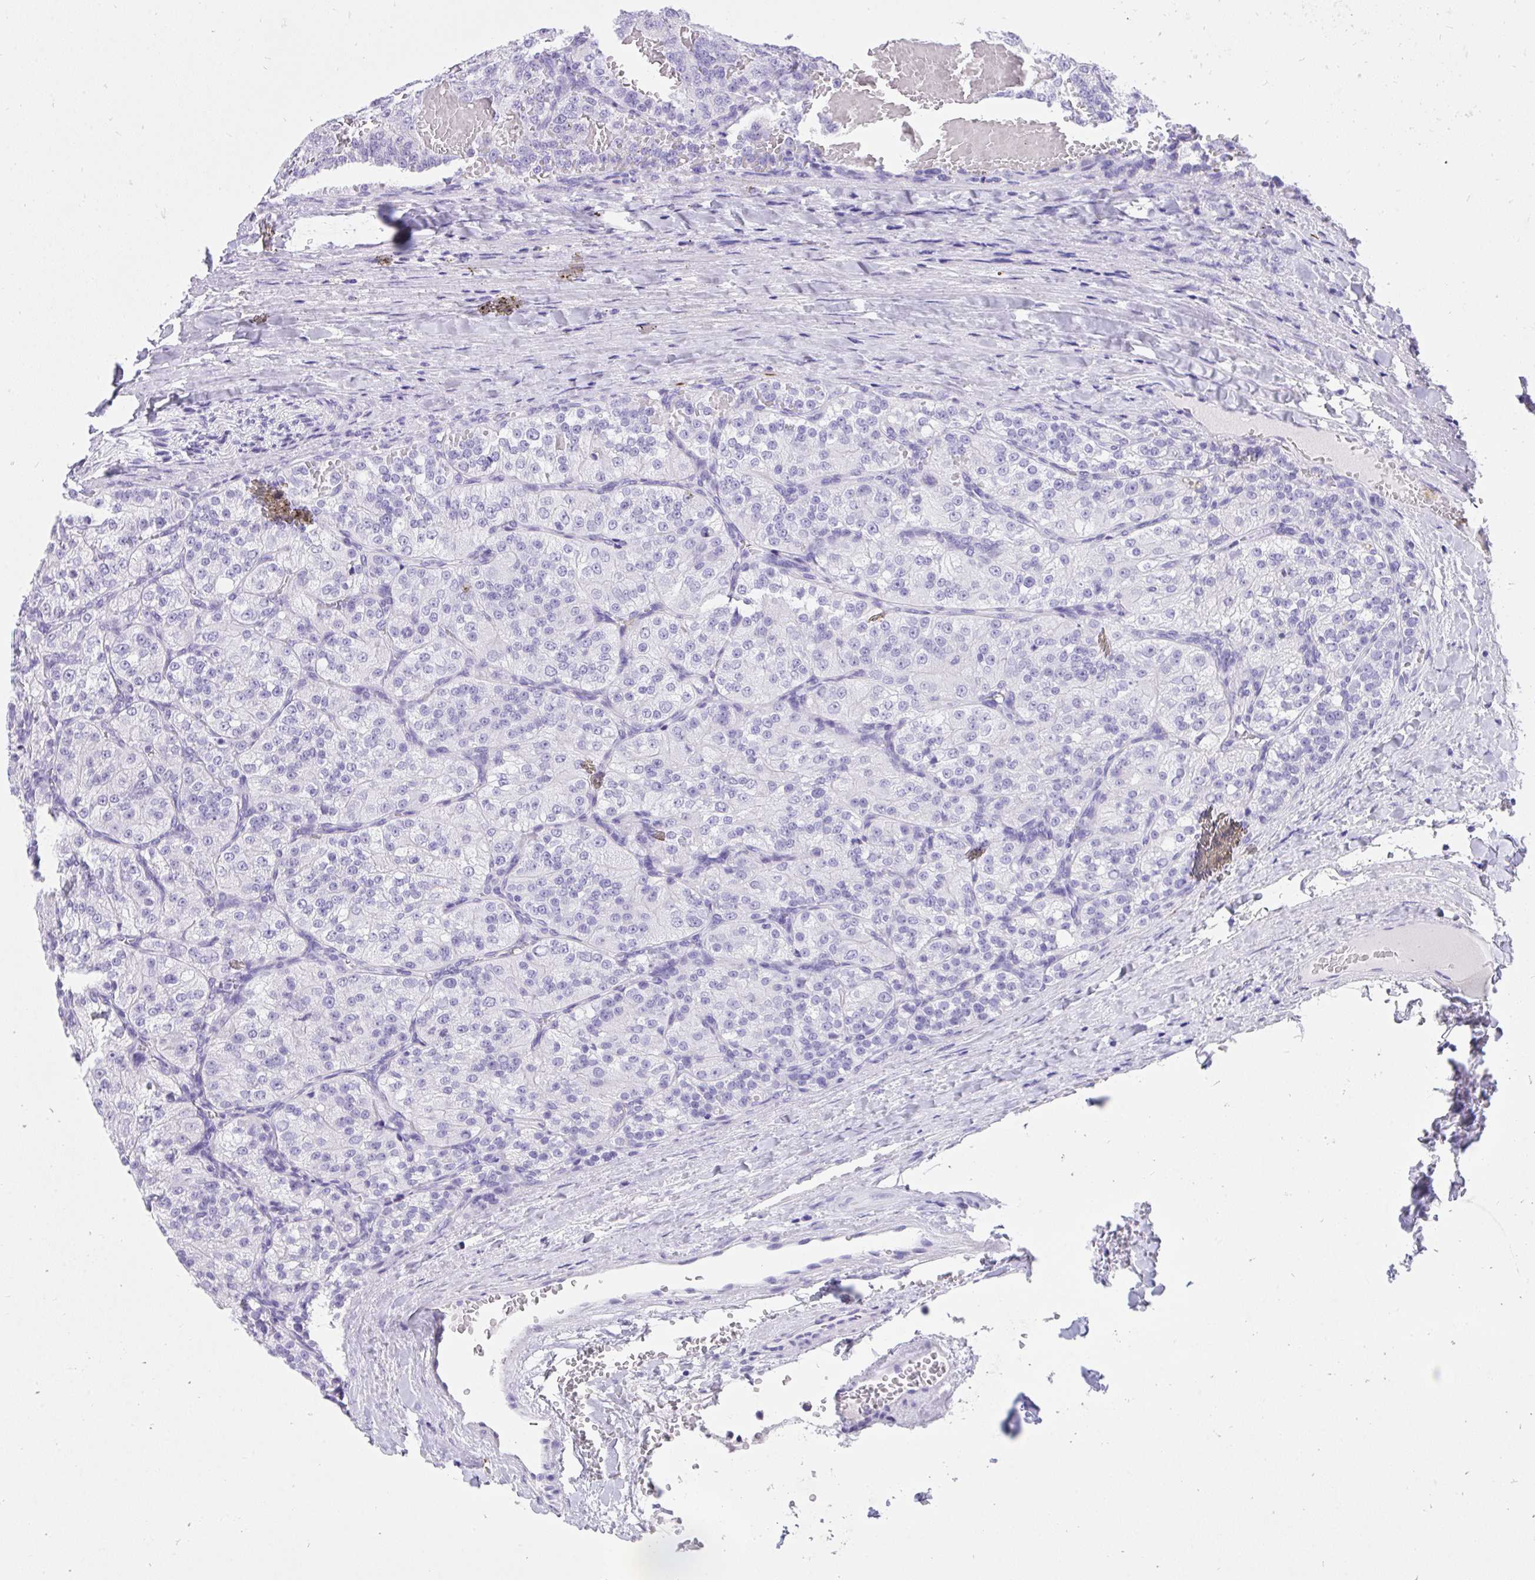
{"staining": {"intensity": "negative", "quantity": "none", "location": "none"}, "tissue": "renal cancer", "cell_type": "Tumor cells", "image_type": "cancer", "snomed": [{"axis": "morphology", "description": "Adenocarcinoma, NOS"}, {"axis": "topography", "description": "Kidney"}], "caption": "High power microscopy micrograph of an IHC micrograph of adenocarcinoma (renal), revealing no significant staining in tumor cells.", "gene": "KCNN4", "patient": {"sex": "female", "age": 63}}